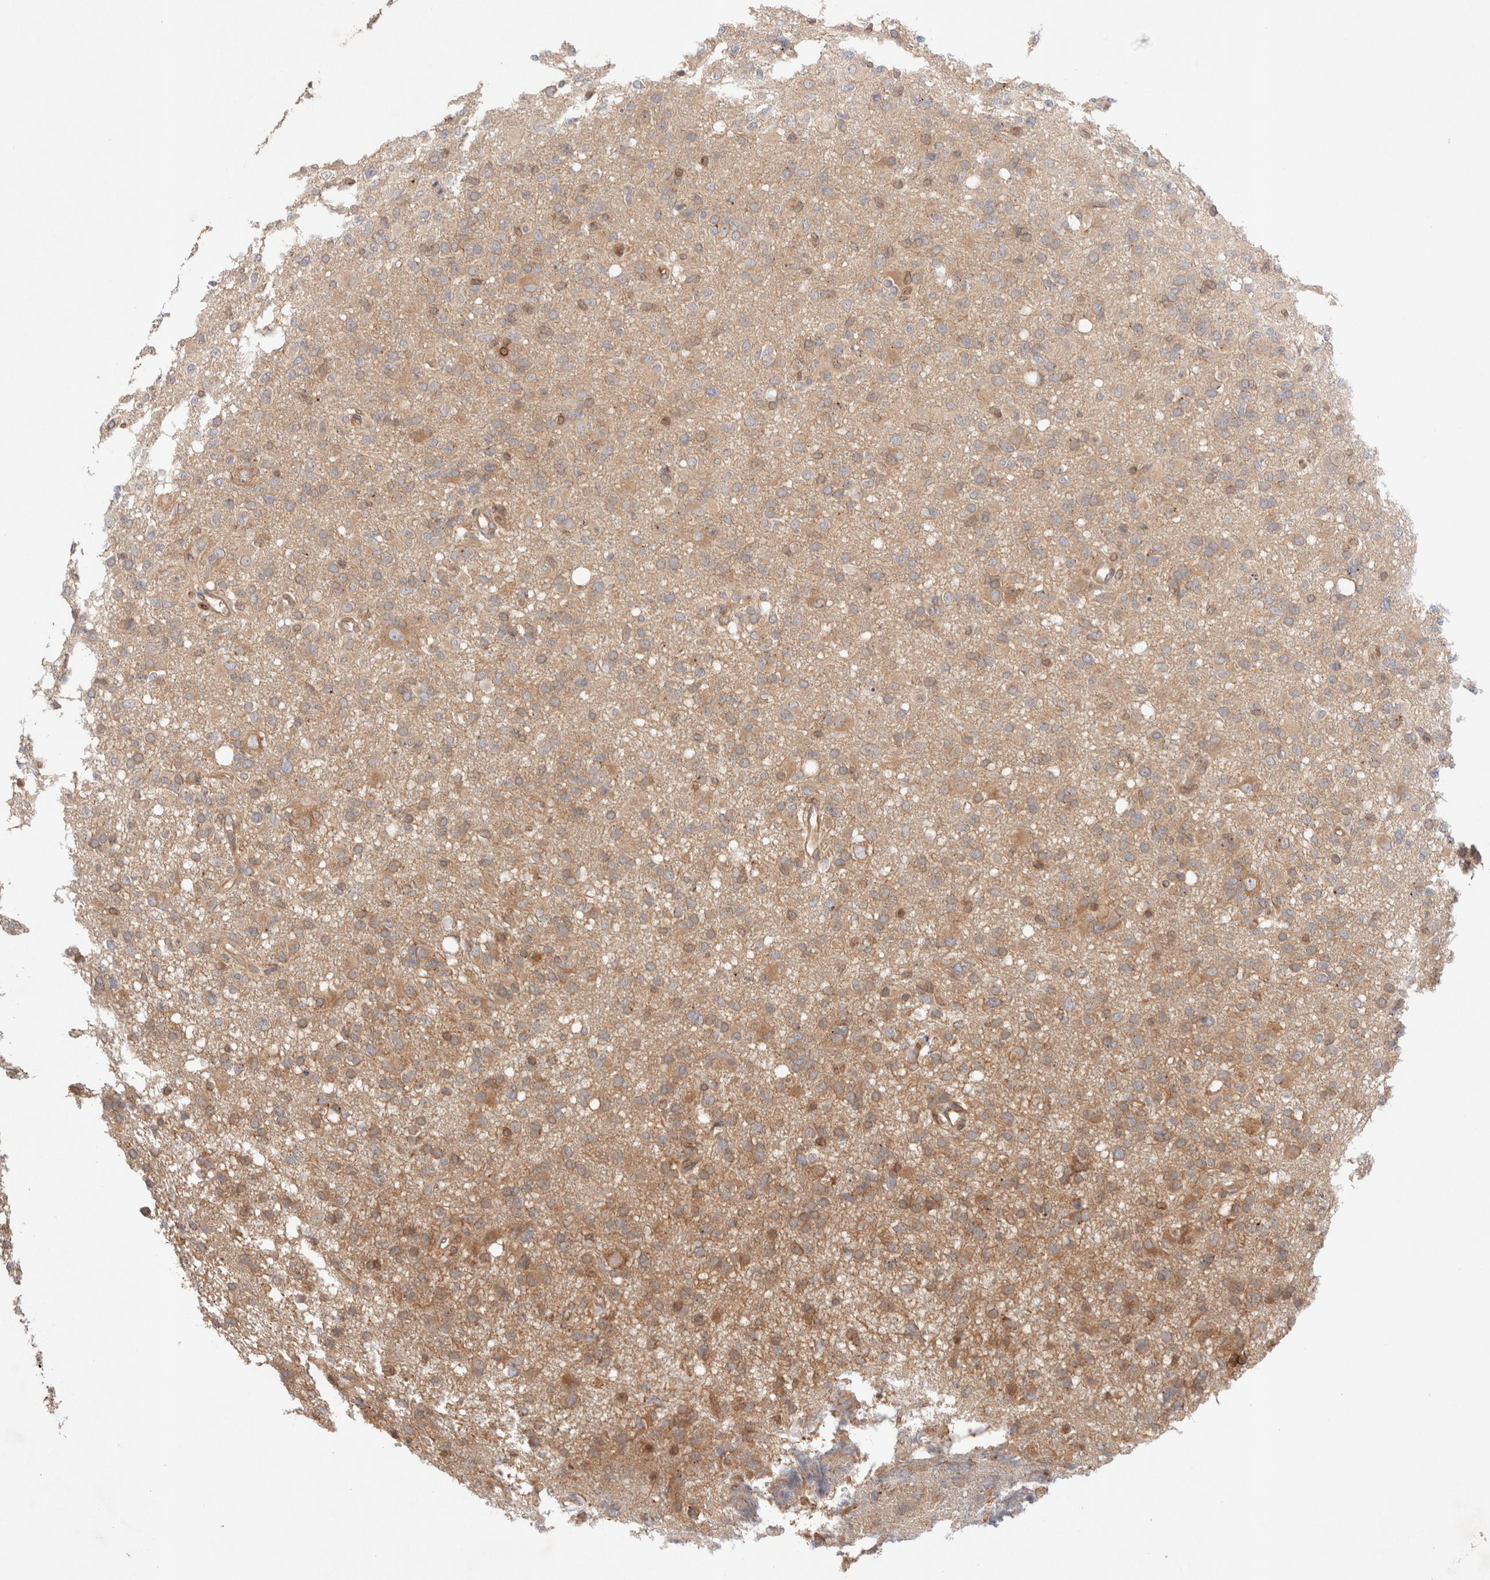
{"staining": {"intensity": "moderate", "quantity": ">75%", "location": "cytoplasmic/membranous"}, "tissue": "glioma", "cell_type": "Tumor cells", "image_type": "cancer", "snomed": [{"axis": "morphology", "description": "Glioma, malignant, High grade"}, {"axis": "topography", "description": "Brain"}], "caption": "Protein expression analysis of human glioma reveals moderate cytoplasmic/membranous positivity in approximately >75% of tumor cells.", "gene": "SIKE1", "patient": {"sex": "female", "age": 57}}